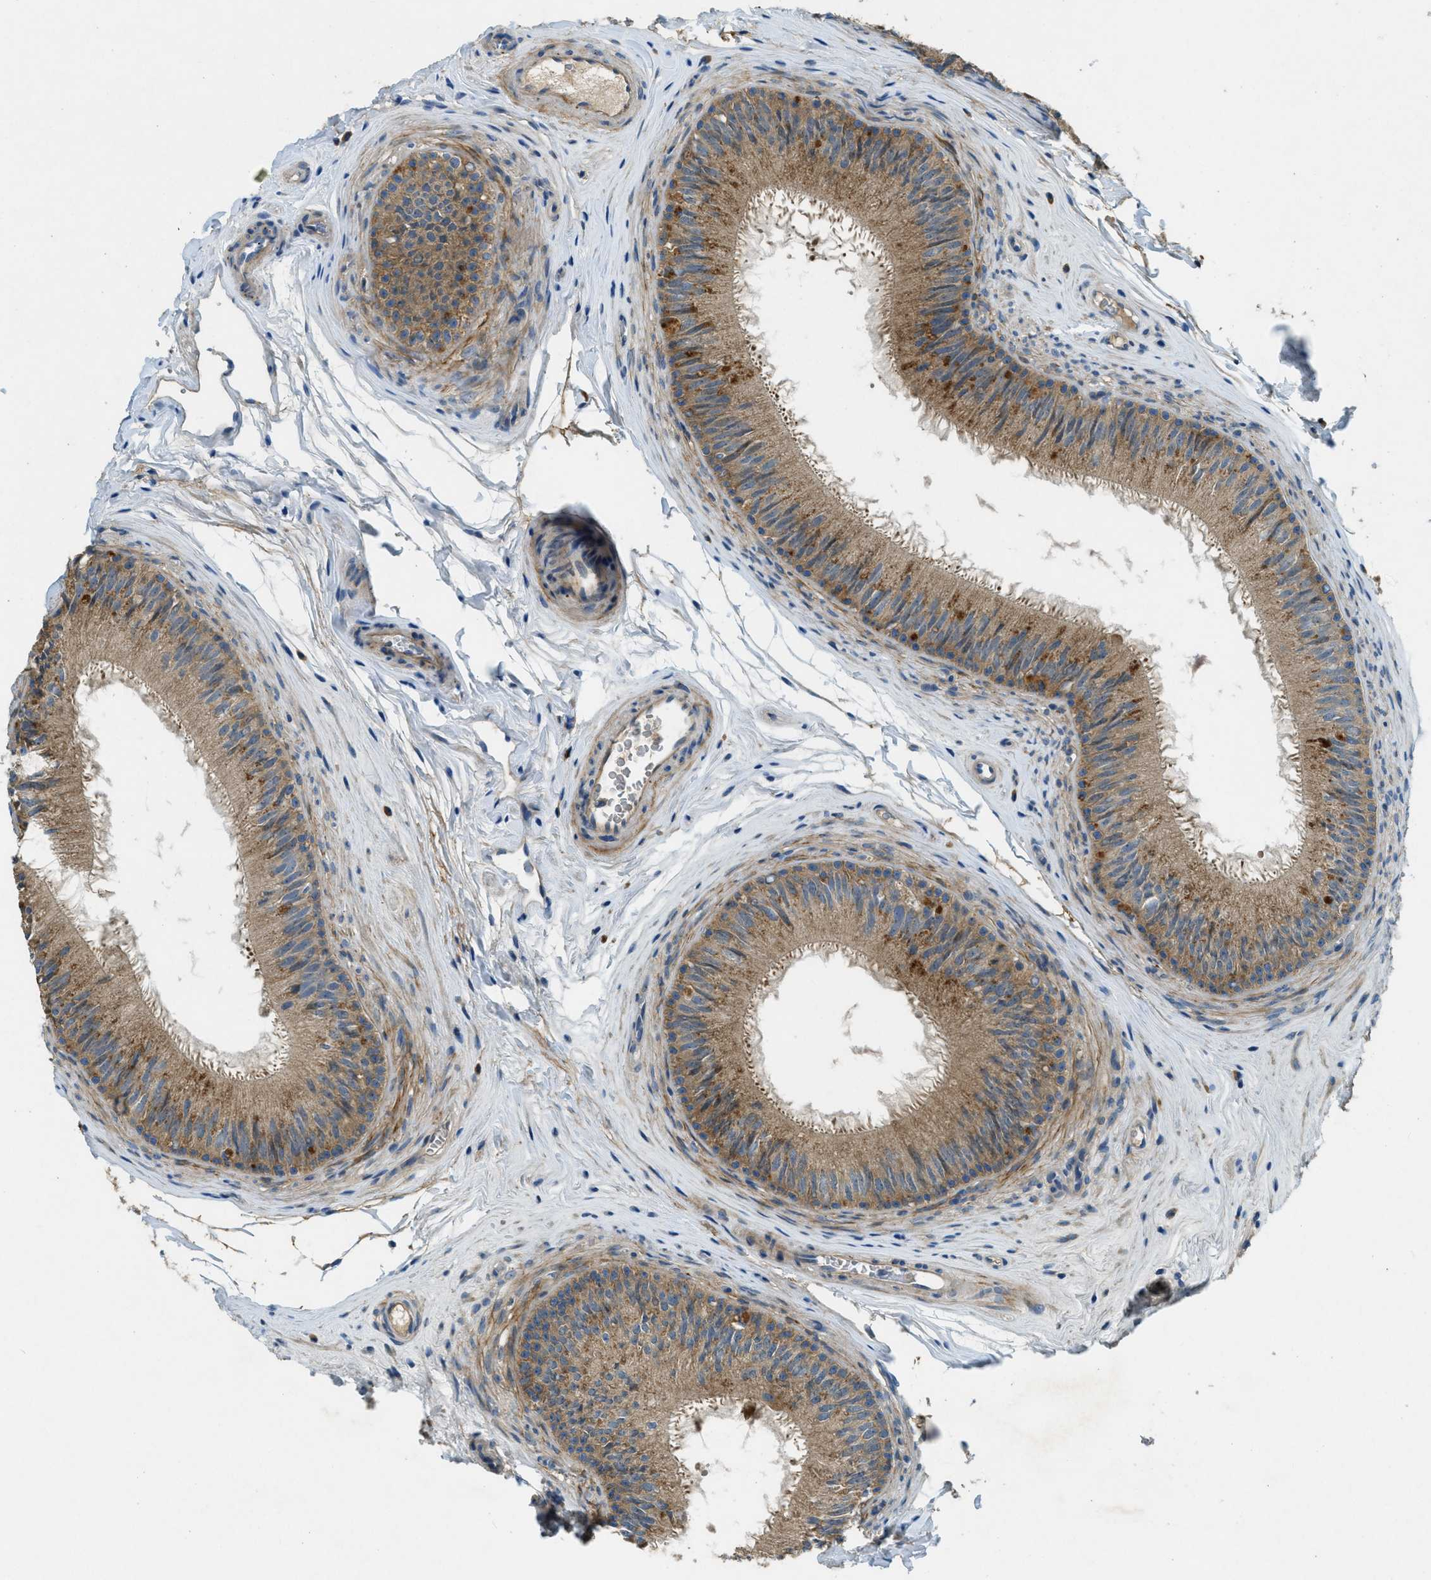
{"staining": {"intensity": "moderate", "quantity": ">75%", "location": "cytoplasmic/membranous"}, "tissue": "epididymis", "cell_type": "Glandular cells", "image_type": "normal", "snomed": [{"axis": "morphology", "description": "Normal tissue, NOS"}, {"axis": "topography", "description": "Testis"}, {"axis": "topography", "description": "Epididymis"}], "caption": "Brown immunohistochemical staining in normal human epididymis reveals moderate cytoplasmic/membranous positivity in approximately >75% of glandular cells. Nuclei are stained in blue.", "gene": "SNX14", "patient": {"sex": "male", "age": 36}}